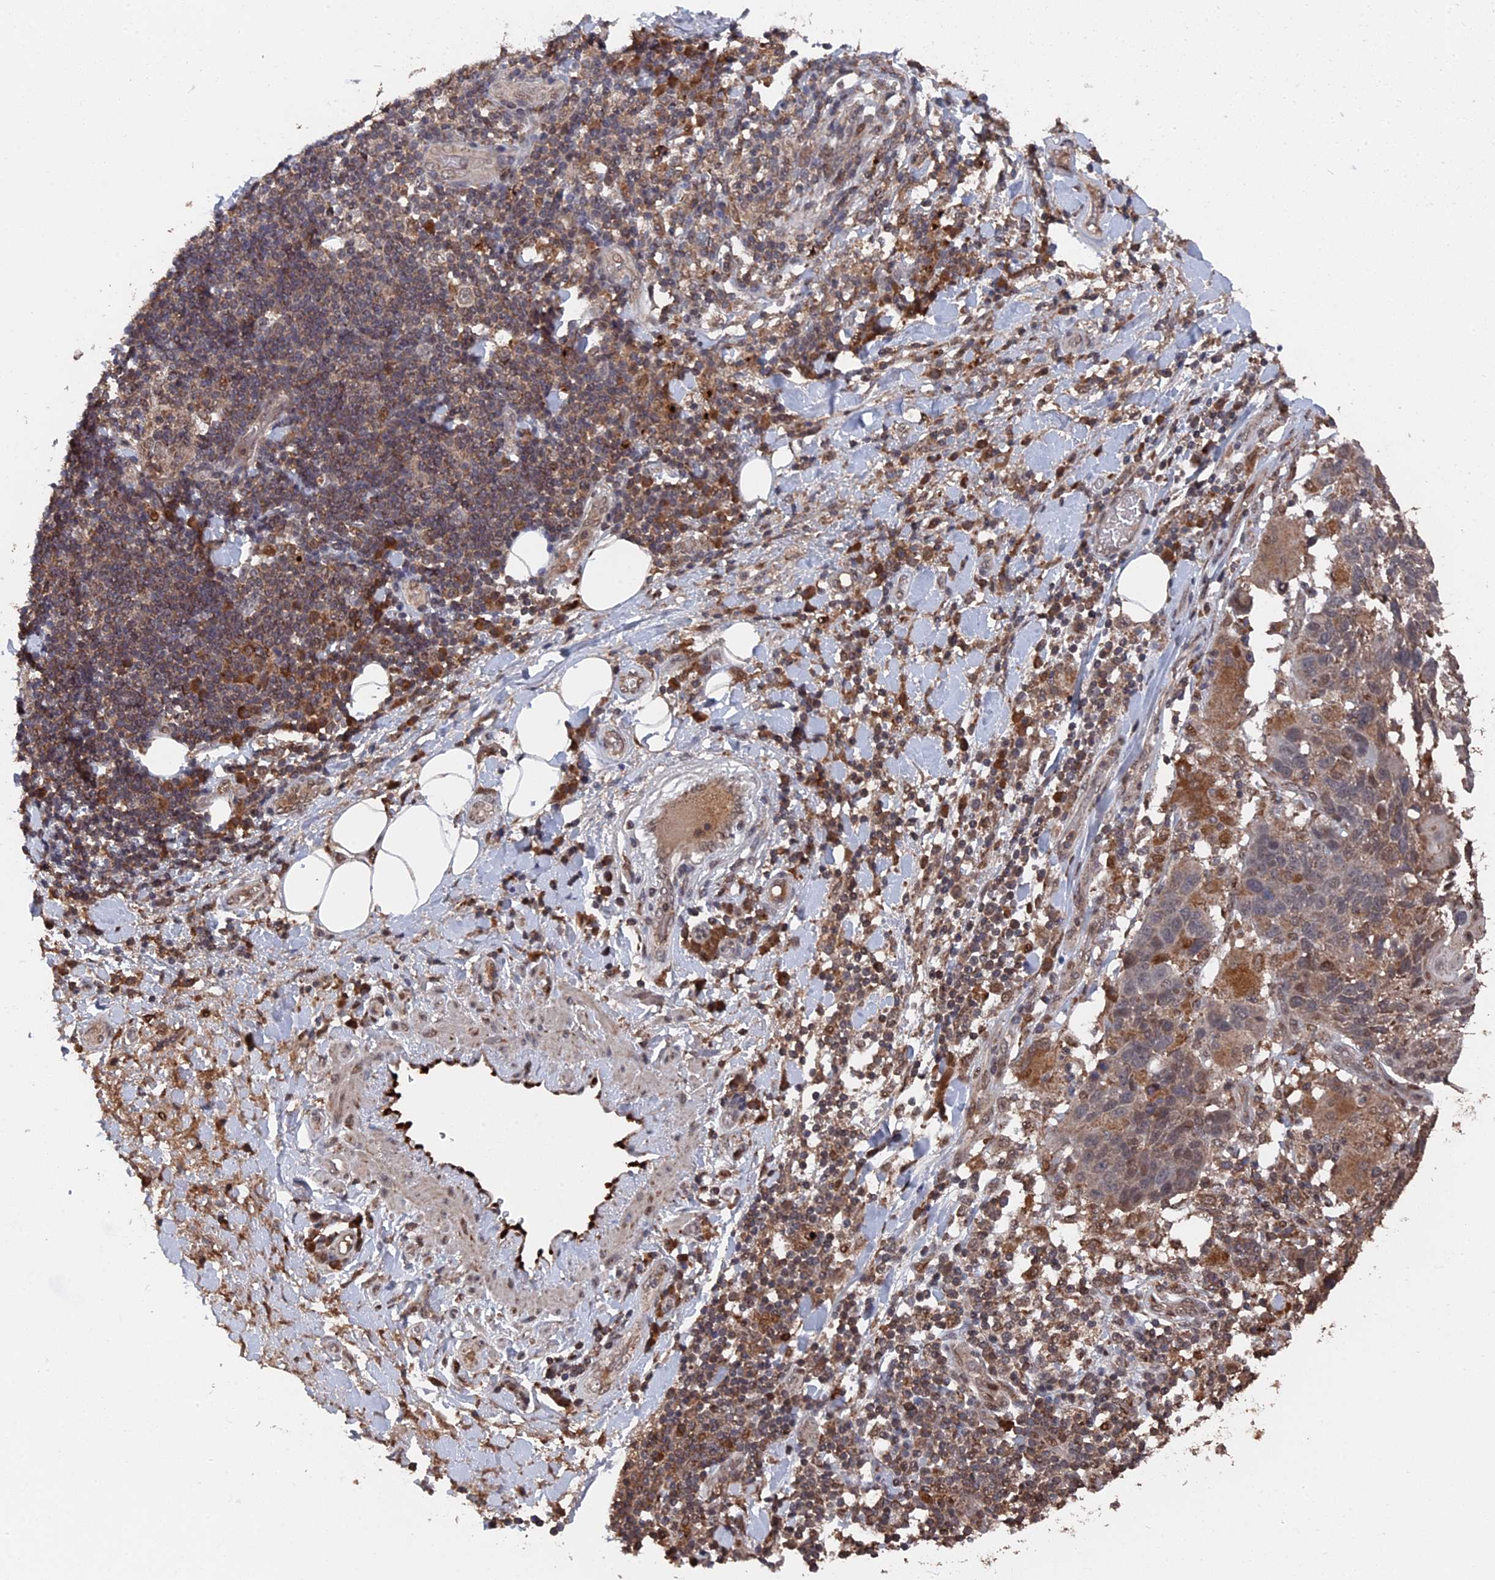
{"staining": {"intensity": "negative", "quantity": "none", "location": "none"}, "tissue": "adipose tissue", "cell_type": "Adipocytes", "image_type": "normal", "snomed": [{"axis": "morphology", "description": "Normal tissue, NOS"}, {"axis": "morphology", "description": "Squamous cell carcinoma, NOS"}, {"axis": "topography", "description": "Lymph node"}, {"axis": "topography", "description": "Bronchus"}, {"axis": "topography", "description": "Lung"}], "caption": "IHC photomicrograph of normal adipose tissue: adipose tissue stained with DAB (3,3'-diaminobenzidine) shows no significant protein staining in adipocytes.", "gene": "CEACAM21", "patient": {"sex": "male", "age": 66}}